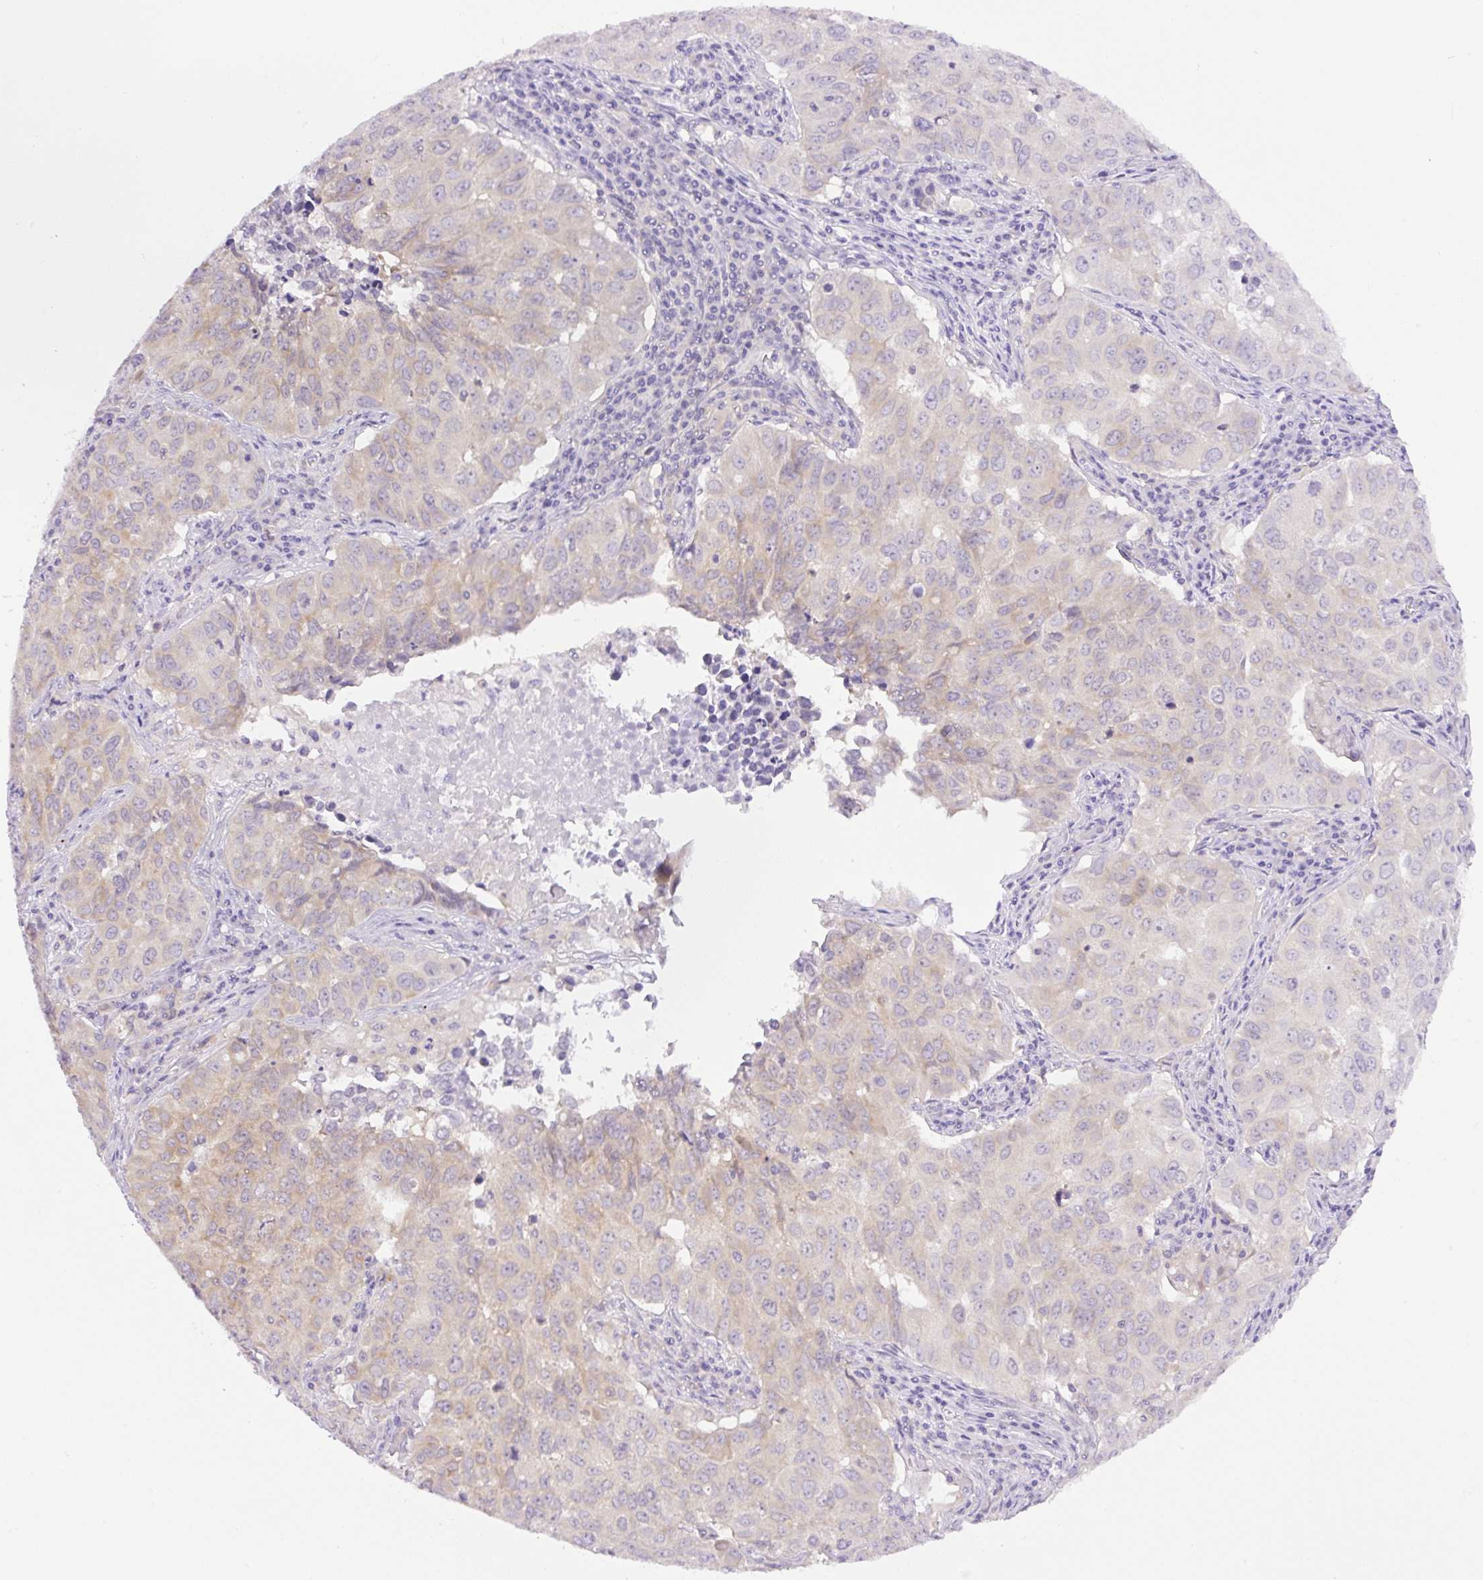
{"staining": {"intensity": "negative", "quantity": "none", "location": "none"}, "tissue": "lung cancer", "cell_type": "Tumor cells", "image_type": "cancer", "snomed": [{"axis": "morphology", "description": "Adenocarcinoma, NOS"}, {"axis": "topography", "description": "Lung"}], "caption": "A micrograph of adenocarcinoma (lung) stained for a protein demonstrates no brown staining in tumor cells. (DAB (3,3'-diaminobenzidine) immunohistochemistry (IHC), high magnification).", "gene": "CAMK2B", "patient": {"sex": "female", "age": 50}}